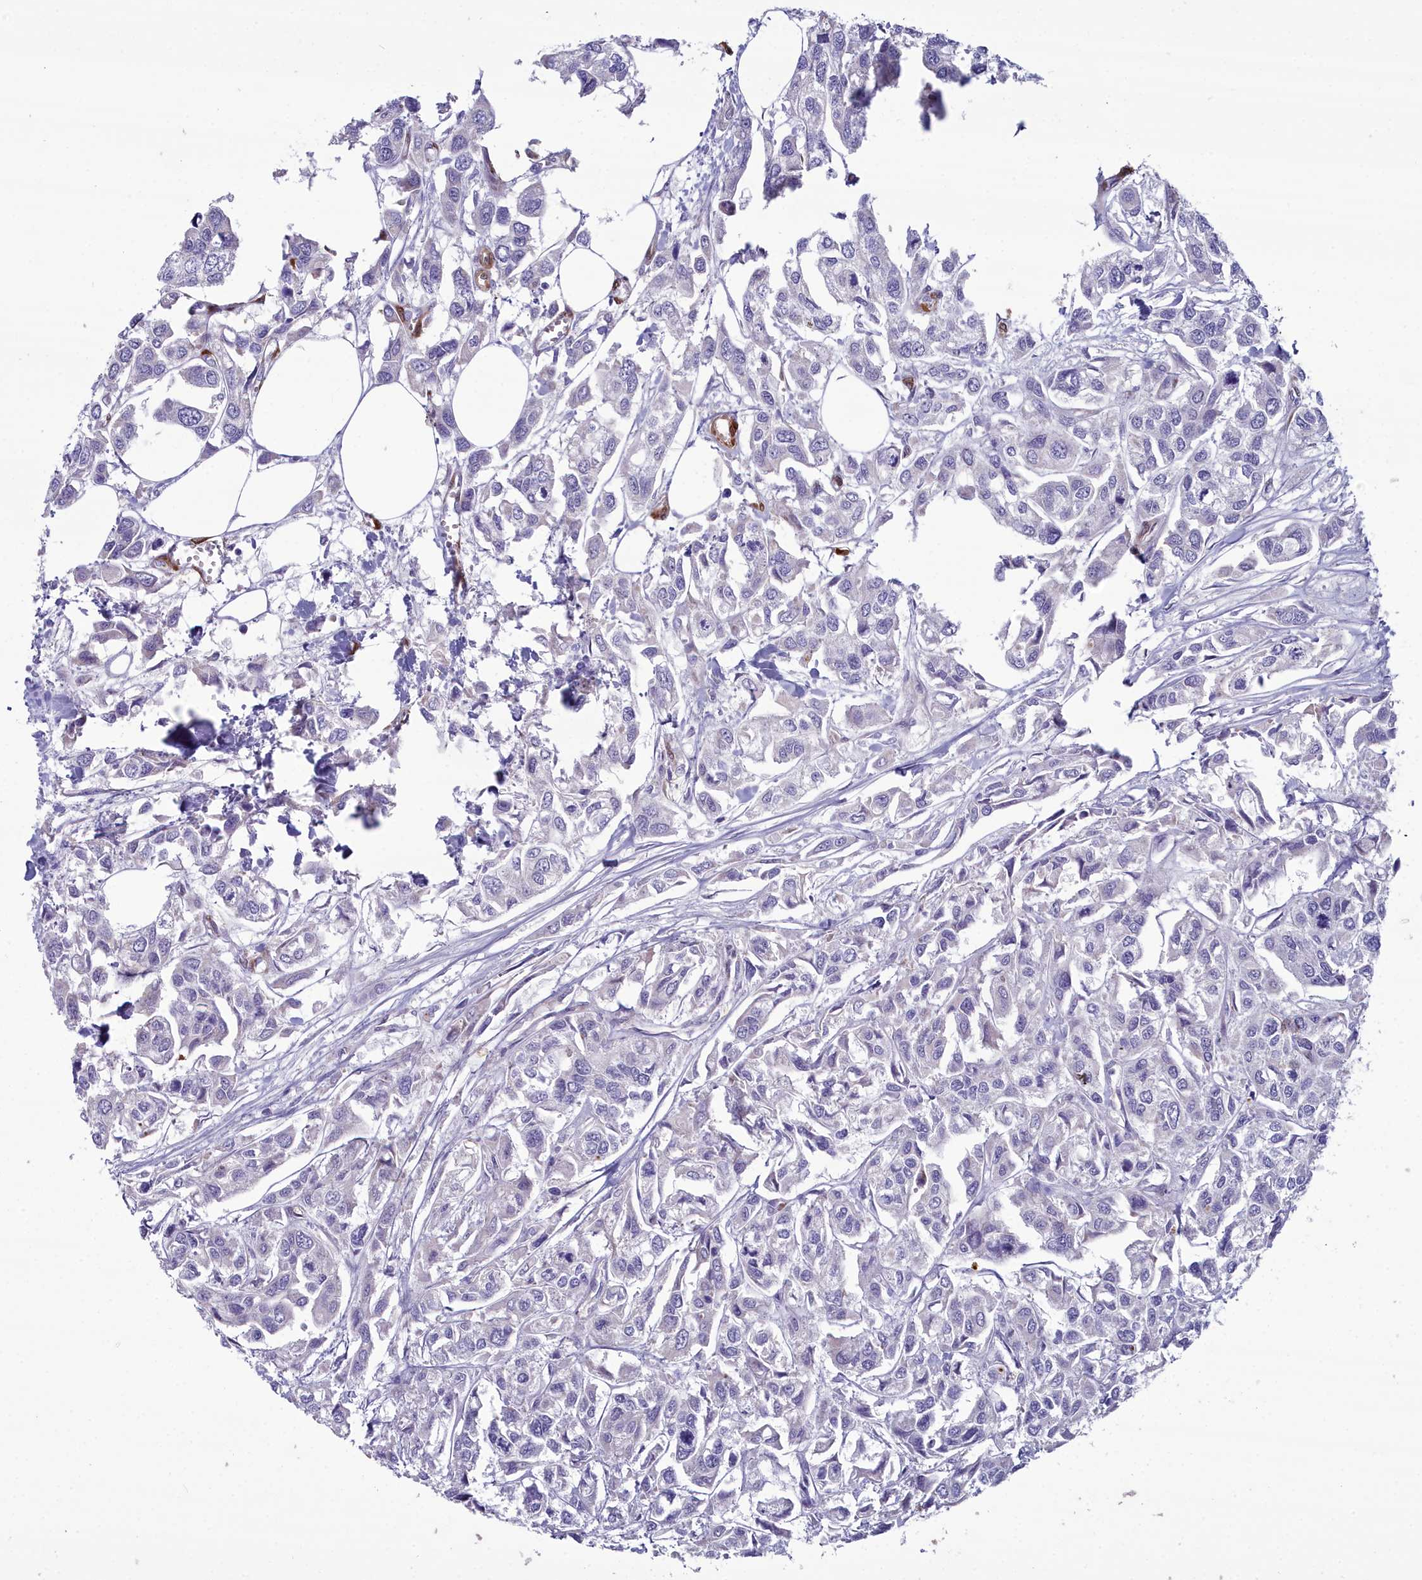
{"staining": {"intensity": "negative", "quantity": "none", "location": "none"}, "tissue": "urothelial cancer", "cell_type": "Tumor cells", "image_type": "cancer", "snomed": [{"axis": "morphology", "description": "Urothelial carcinoma, High grade"}, {"axis": "topography", "description": "Urinary bladder"}], "caption": "IHC histopathology image of urothelial cancer stained for a protein (brown), which displays no staining in tumor cells.", "gene": "PPP1R14A", "patient": {"sex": "male", "age": 67}}